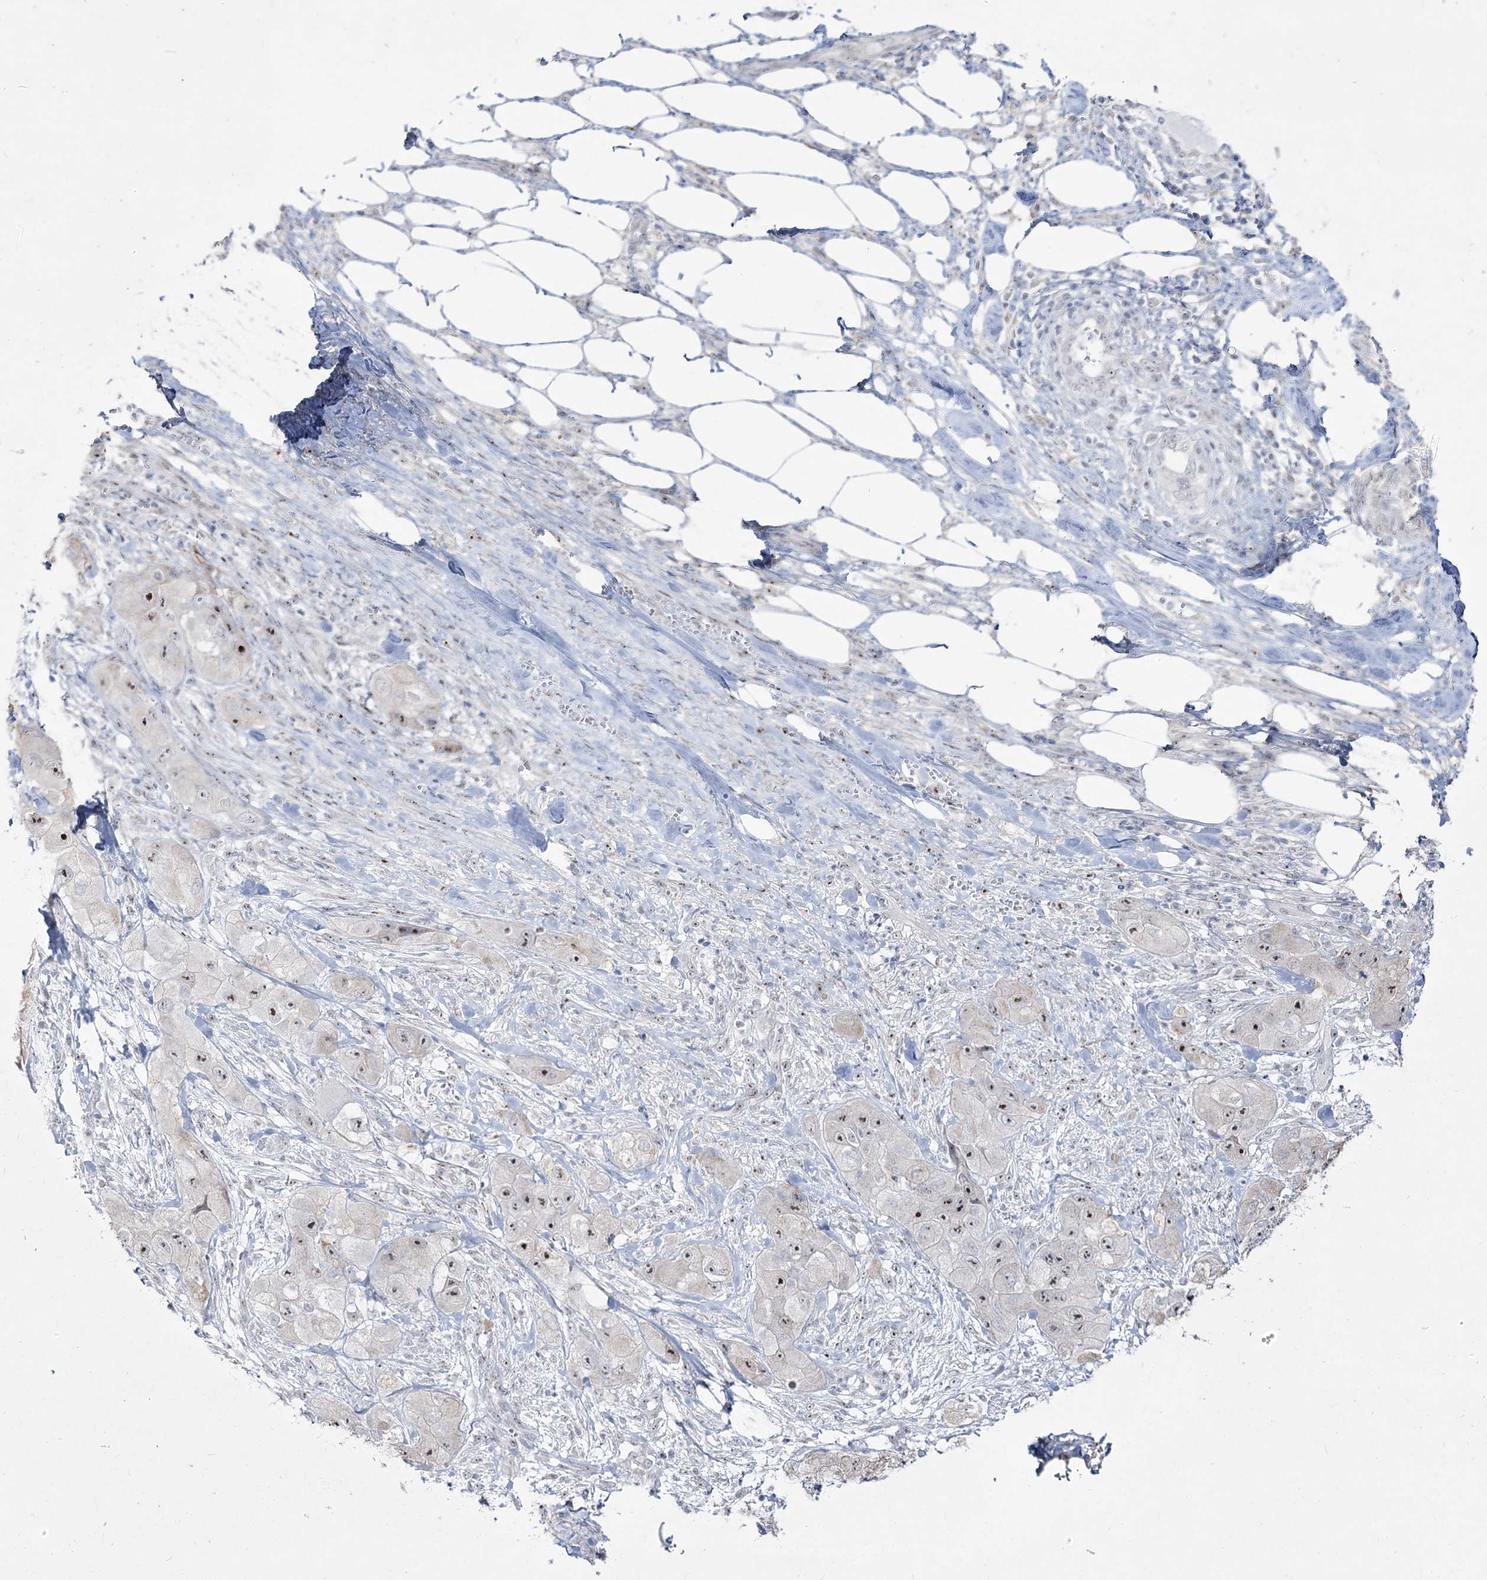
{"staining": {"intensity": "moderate", "quantity": ">75%", "location": "nuclear"}, "tissue": "skin cancer", "cell_type": "Tumor cells", "image_type": "cancer", "snomed": [{"axis": "morphology", "description": "Squamous cell carcinoma, NOS"}, {"axis": "topography", "description": "Skin"}, {"axis": "topography", "description": "Subcutis"}], "caption": "The micrograph shows a brown stain indicating the presence of a protein in the nuclear of tumor cells in skin cancer (squamous cell carcinoma).", "gene": "DDX50", "patient": {"sex": "male", "age": 73}}